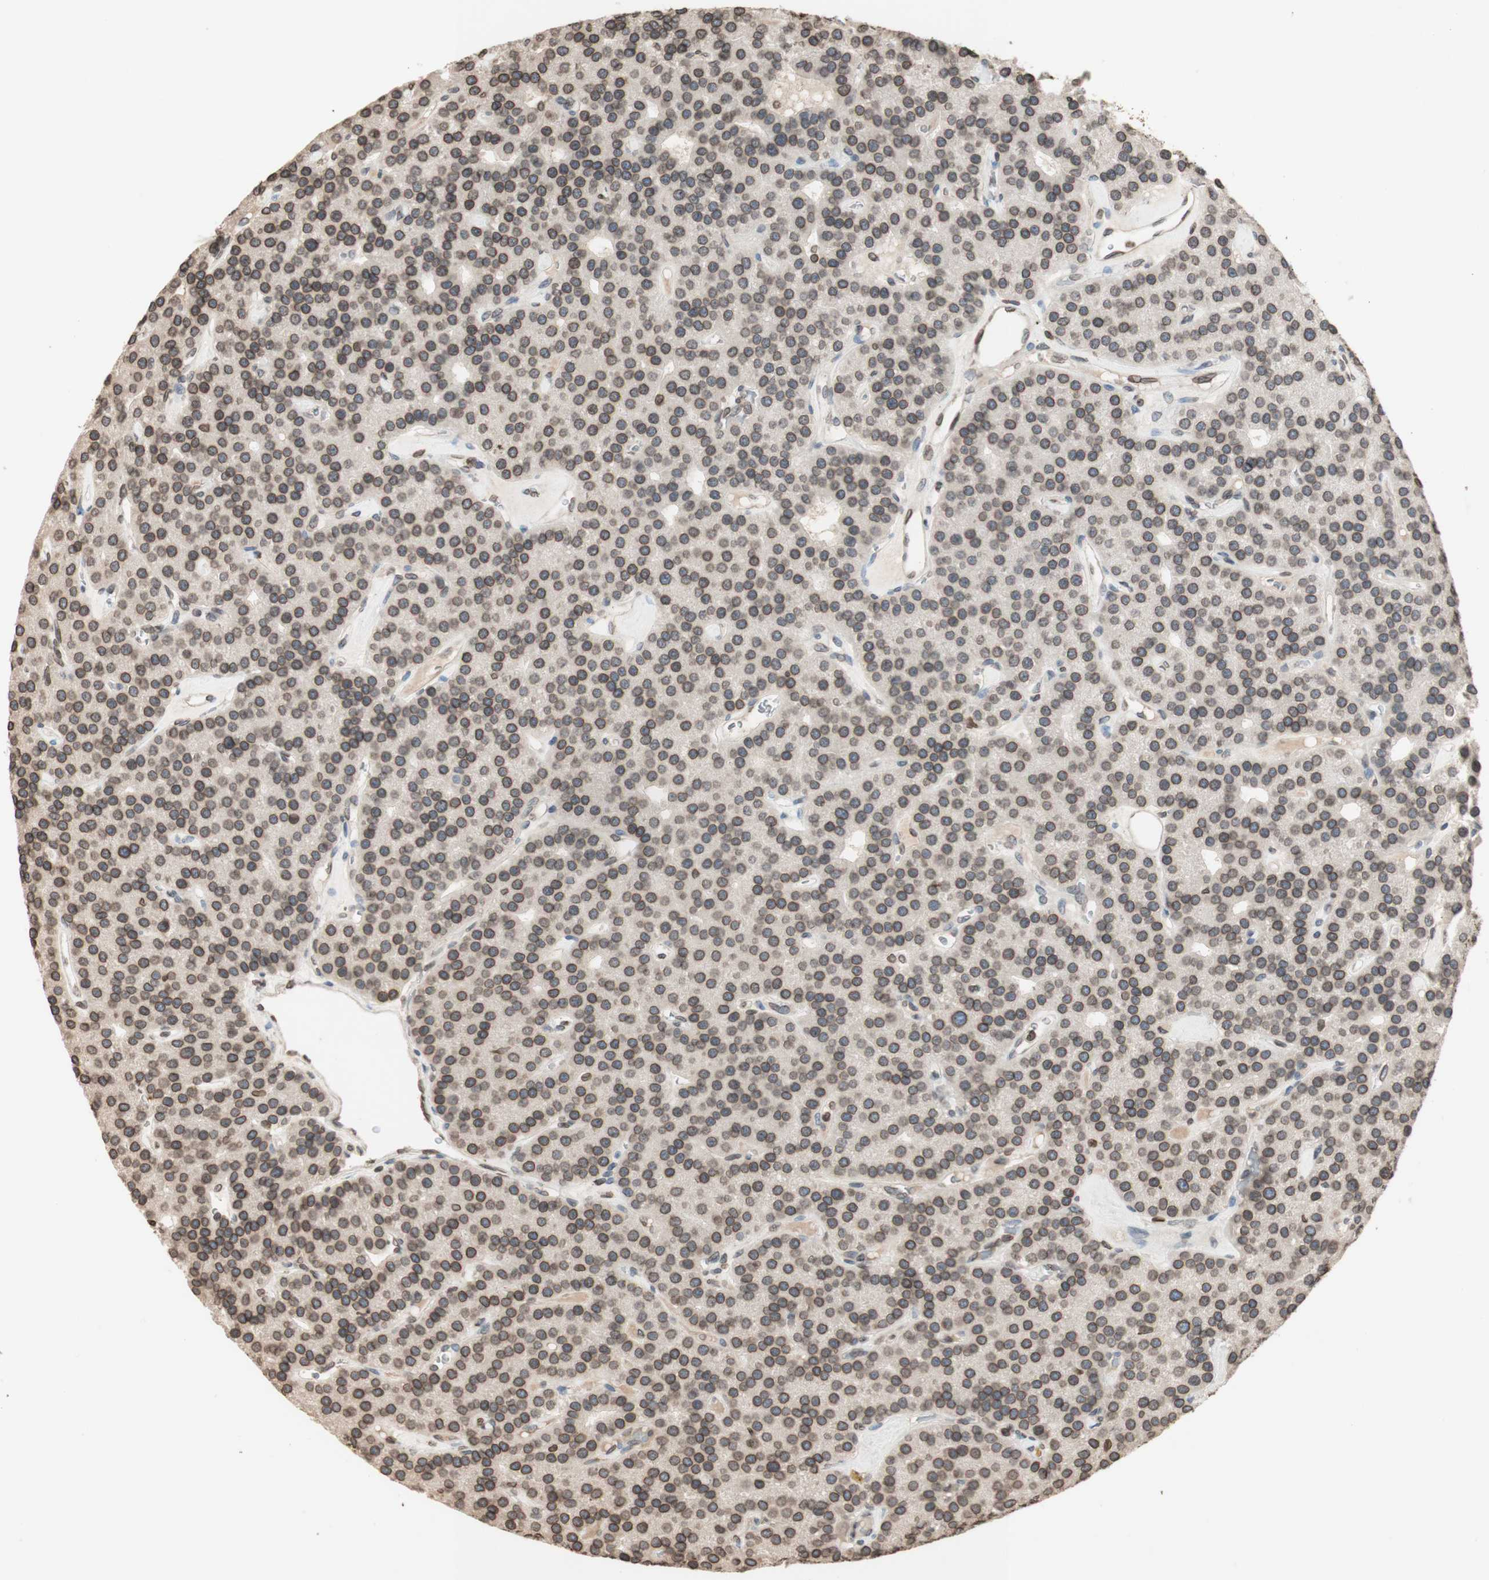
{"staining": {"intensity": "moderate", "quantity": "25%-75%", "location": "cytoplasmic/membranous,nuclear"}, "tissue": "parathyroid gland", "cell_type": "Glandular cells", "image_type": "normal", "snomed": [{"axis": "morphology", "description": "Normal tissue, NOS"}, {"axis": "morphology", "description": "Adenoma, NOS"}, {"axis": "topography", "description": "Parathyroid gland"}], "caption": "Immunohistochemistry (DAB (3,3'-diaminobenzidine)) staining of unremarkable human parathyroid gland reveals moderate cytoplasmic/membranous,nuclear protein staining in about 25%-75% of glandular cells.", "gene": "TMPO", "patient": {"sex": "female", "age": 86}}